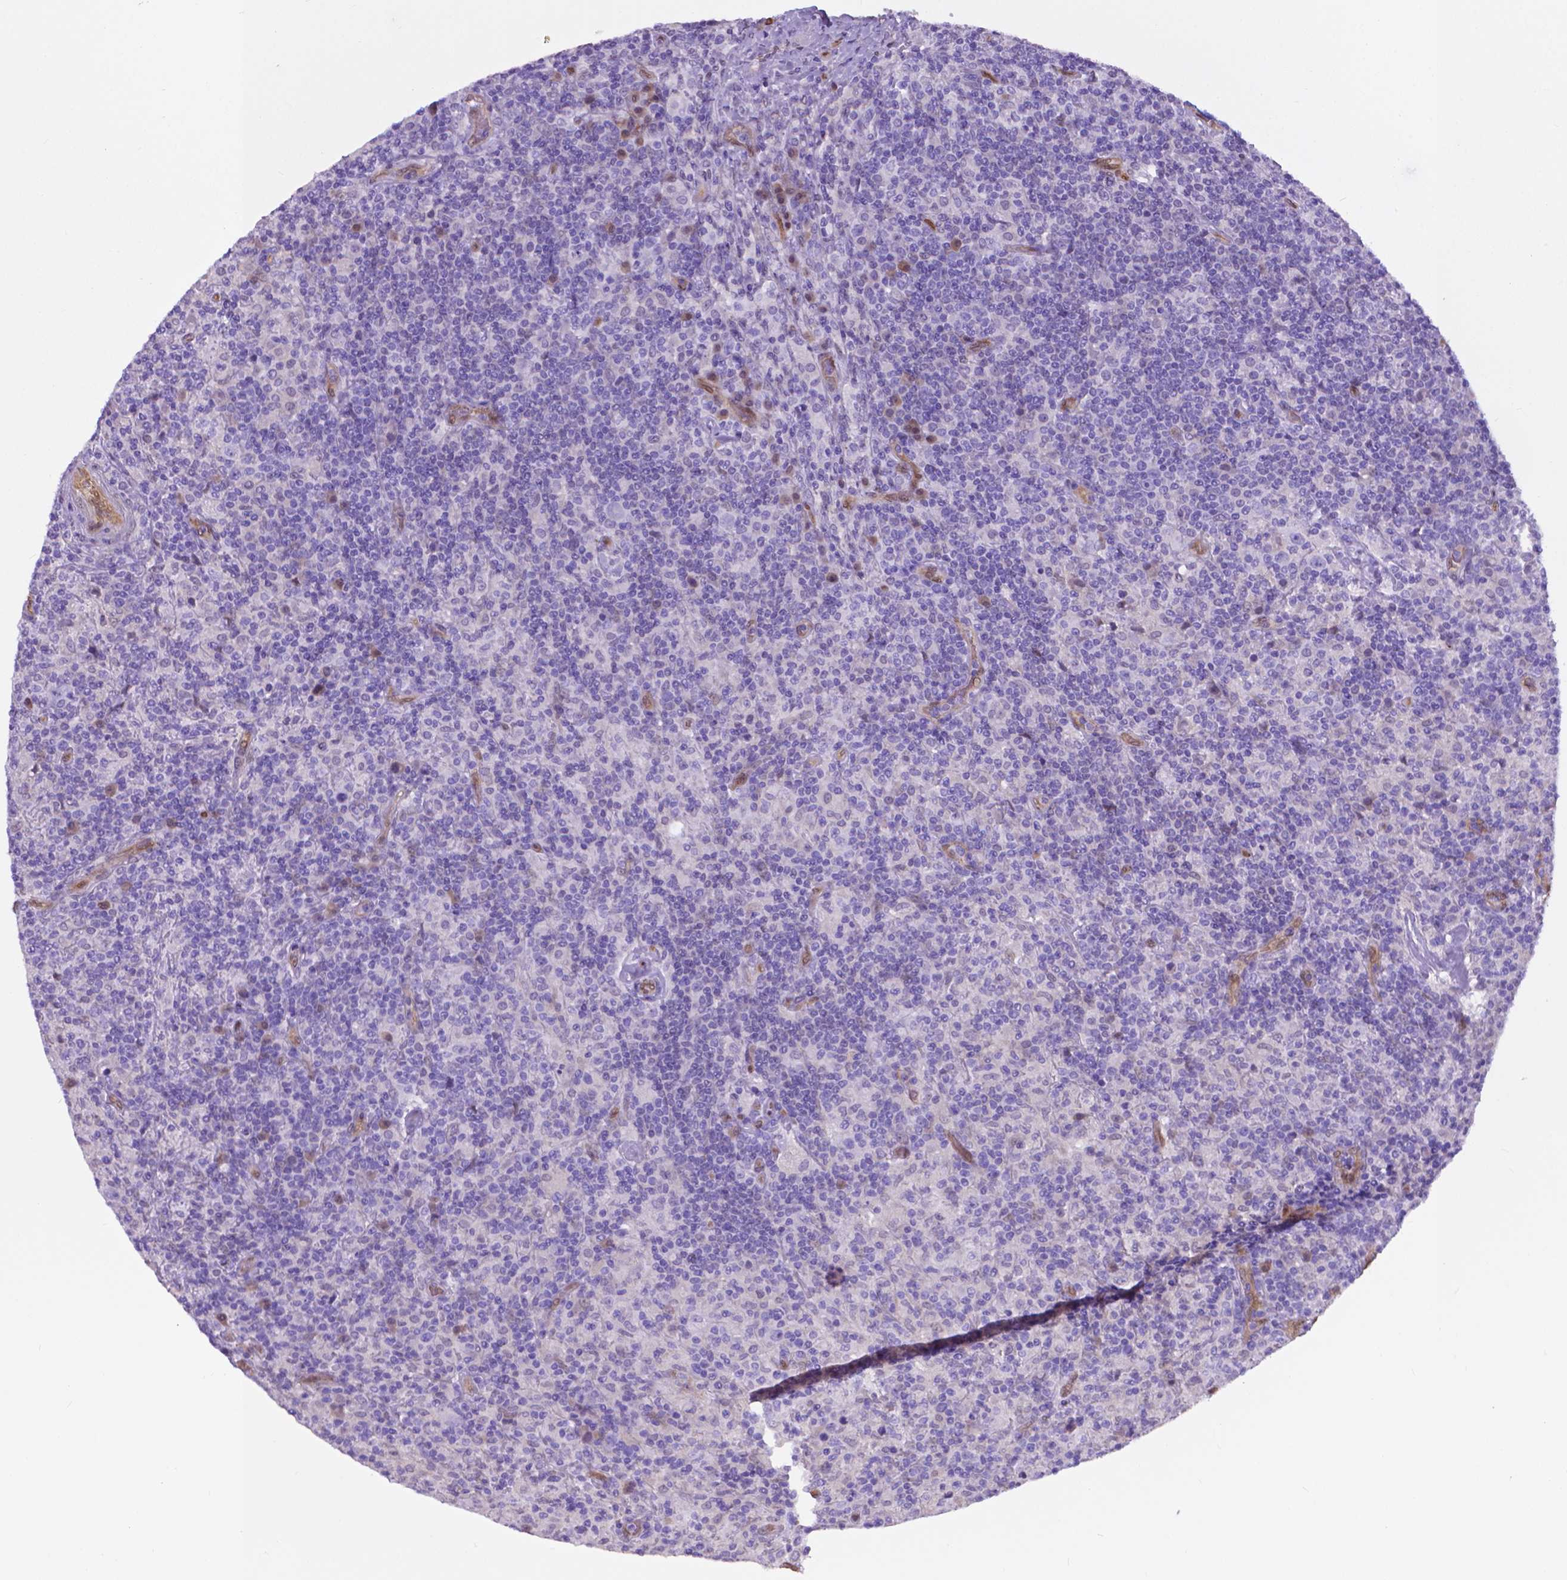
{"staining": {"intensity": "negative", "quantity": "none", "location": "none"}, "tissue": "lymphoma", "cell_type": "Tumor cells", "image_type": "cancer", "snomed": [{"axis": "morphology", "description": "Hodgkin's disease, NOS"}, {"axis": "topography", "description": "Lymph node"}], "caption": "IHC of Hodgkin's disease shows no staining in tumor cells.", "gene": "CLIC4", "patient": {"sex": "male", "age": 70}}